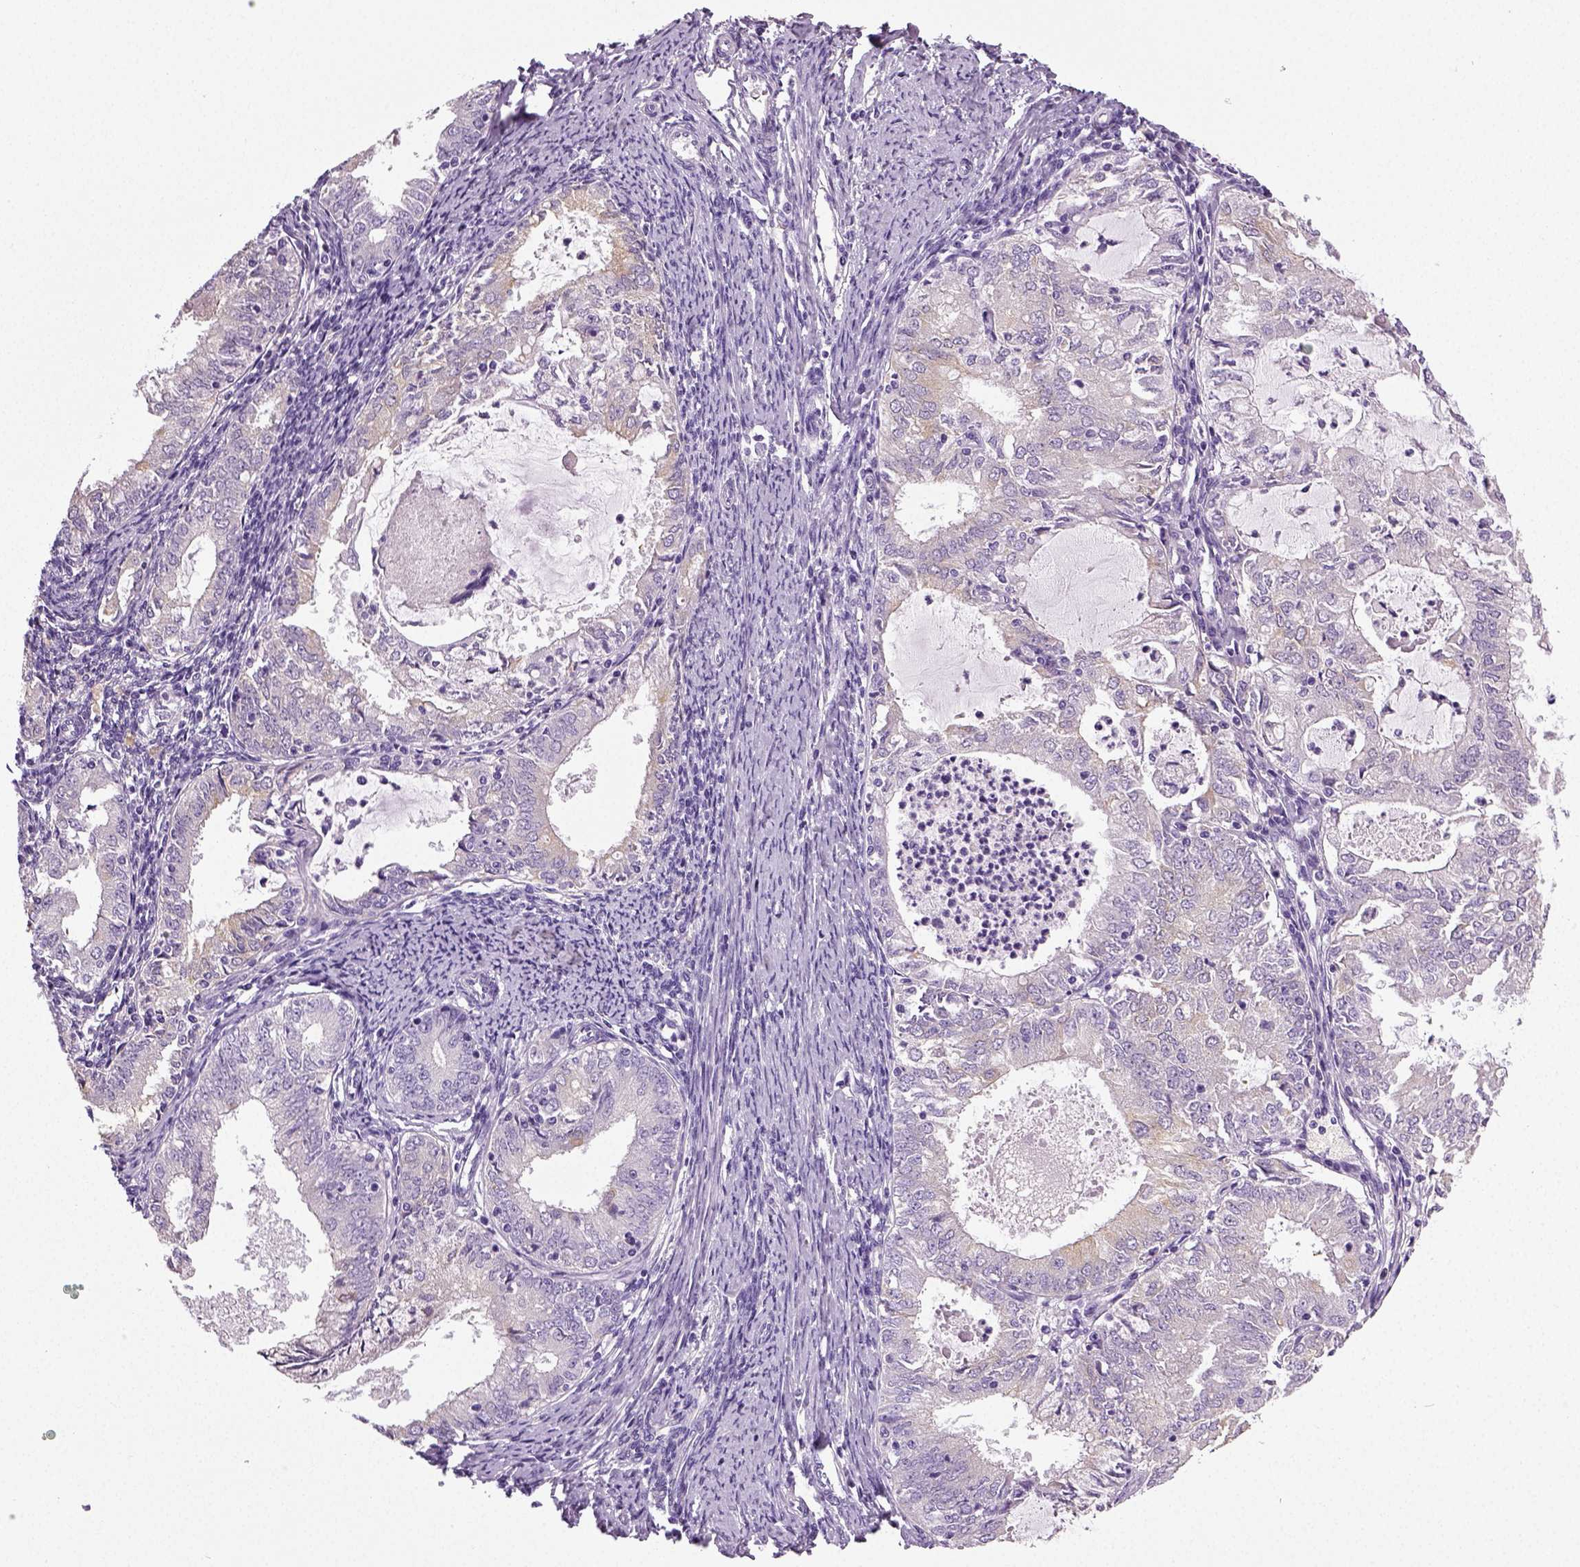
{"staining": {"intensity": "negative", "quantity": "none", "location": "none"}, "tissue": "endometrial cancer", "cell_type": "Tumor cells", "image_type": "cancer", "snomed": [{"axis": "morphology", "description": "Adenocarcinoma, NOS"}, {"axis": "topography", "description": "Endometrium"}], "caption": "Photomicrograph shows no significant protein expression in tumor cells of endometrial cancer. (Stains: DAB immunohistochemistry with hematoxylin counter stain, Microscopy: brightfield microscopy at high magnification).", "gene": "NECAB2", "patient": {"sex": "female", "age": 57}}